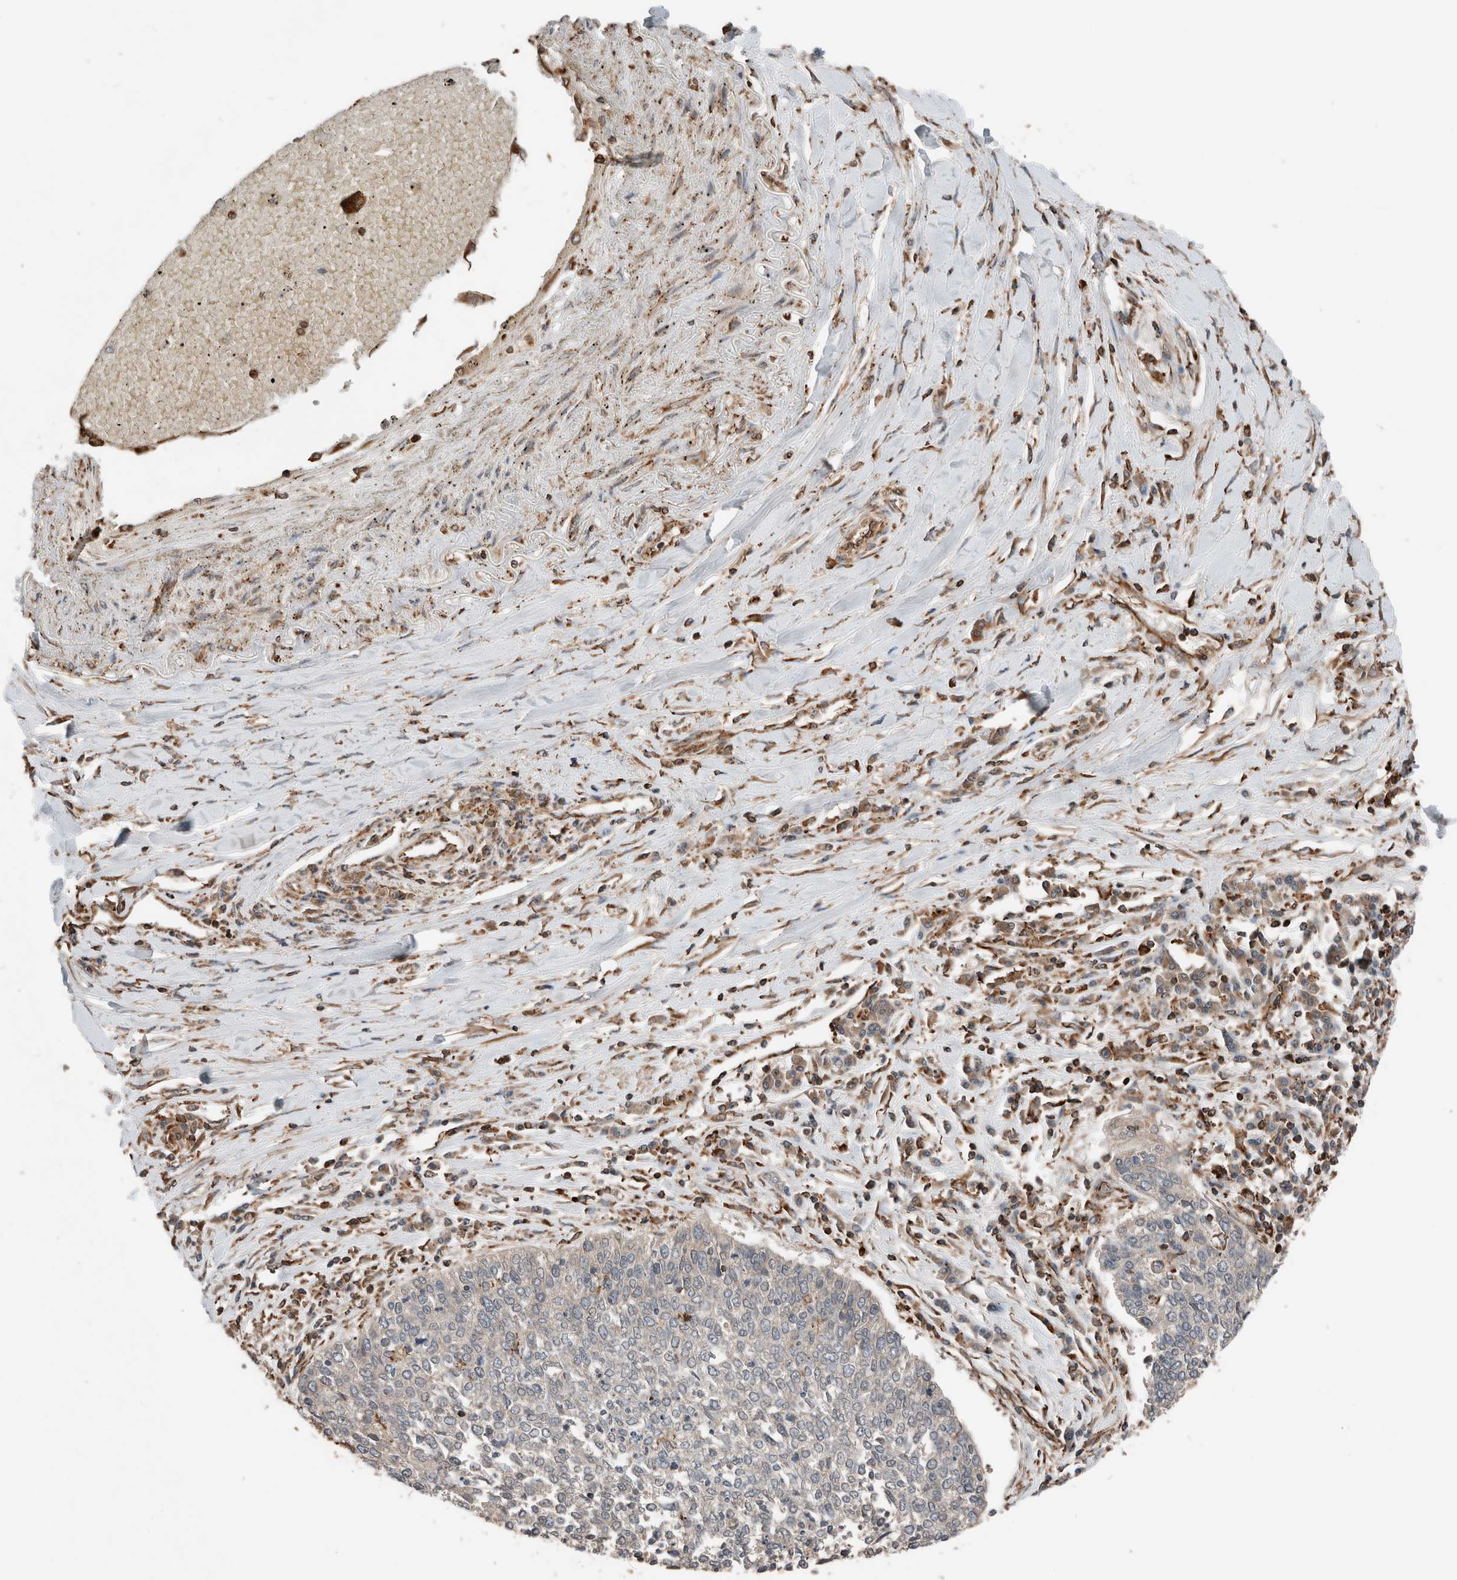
{"staining": {"intensity": "negative", "quantity": "none", "location": "none"}, "tissue": "lung cancer", "cell_type": "Tumor cells", "image_type": "cancer", "snomed": [{"axis": "morphology", "description": "Normal tissue, NOS"}, {"axis": "morphology", "description": "Squamous cell carcinoma, NOS"}, {"axis": "topography", "description": "Cartilage tissue"}, {"axis": "topography", "description": "Bronchus"}, {"axis": "topography", "description": "Lung"}, {"axis": "topography", "description": "Peripheral nerve tissue"}], "caption": "Histopathology image shows no significant protein expression in tumor cells of lung cancer.", "gene": "ERAP2", "patient": {"sex": "female", "age": 49}}